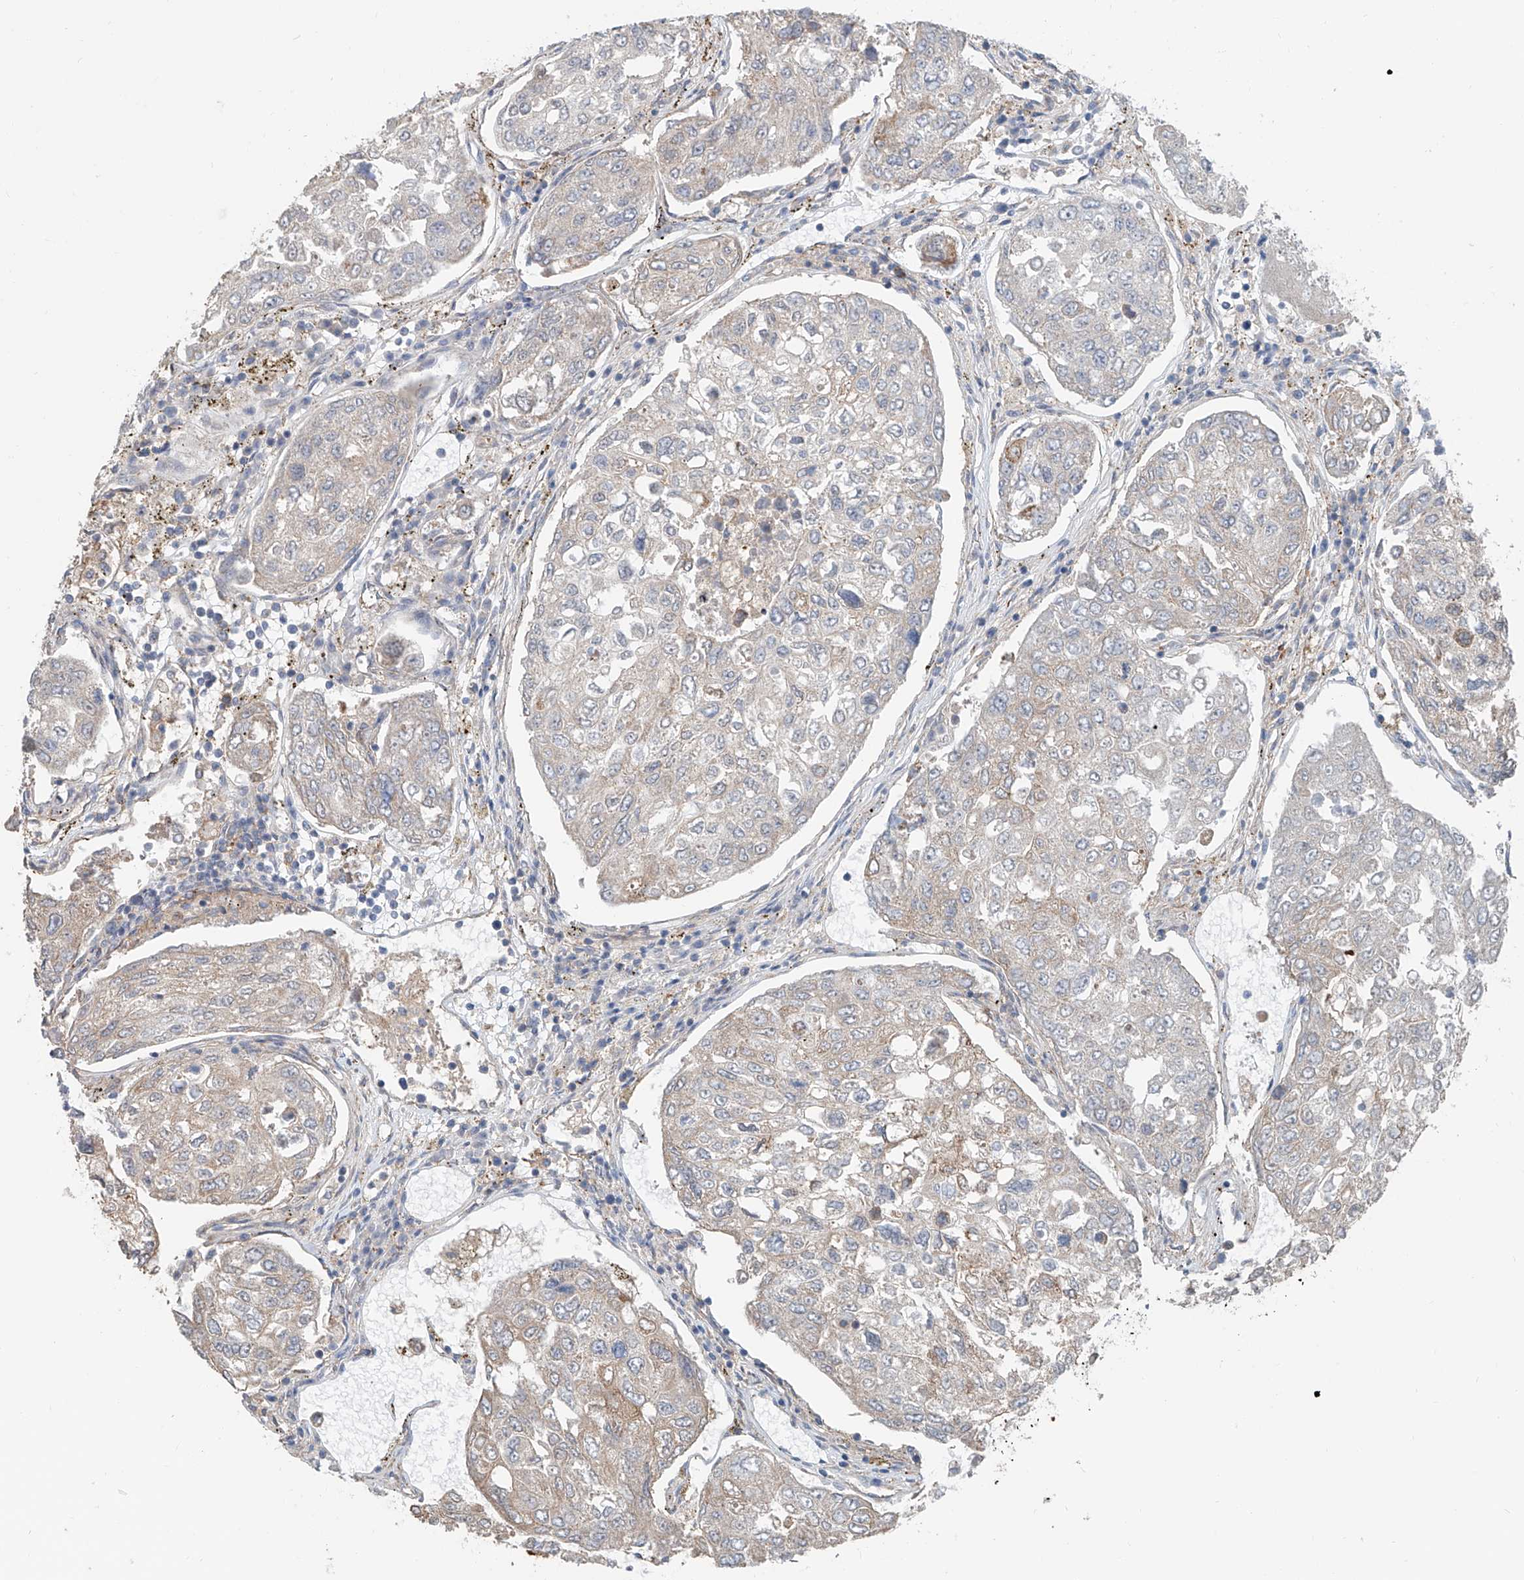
{"staining": {"intensity": "moderate", "quantity": "<25%", "location": "cytoplasmic/membranous"}, "tissue": "urothelial cancer", "cell_type": "Tumor cells", "image_type": "cancer", "snomed": [{"axis": "morphology", "description": "Urothelial carcinoma, High grade"}, {"axis": "topography", "description": "Lymph node"}, {"axis": "topography", "description": "Urinary bladder"}], "caption": "Urothelial cancer stained for a protein (brown) displays moderate cytoplasmic/membranous positive staining in about <25% of tumor cells.", "gene": "KCNK10", "patient": {"sex": "male", "age": 51}}